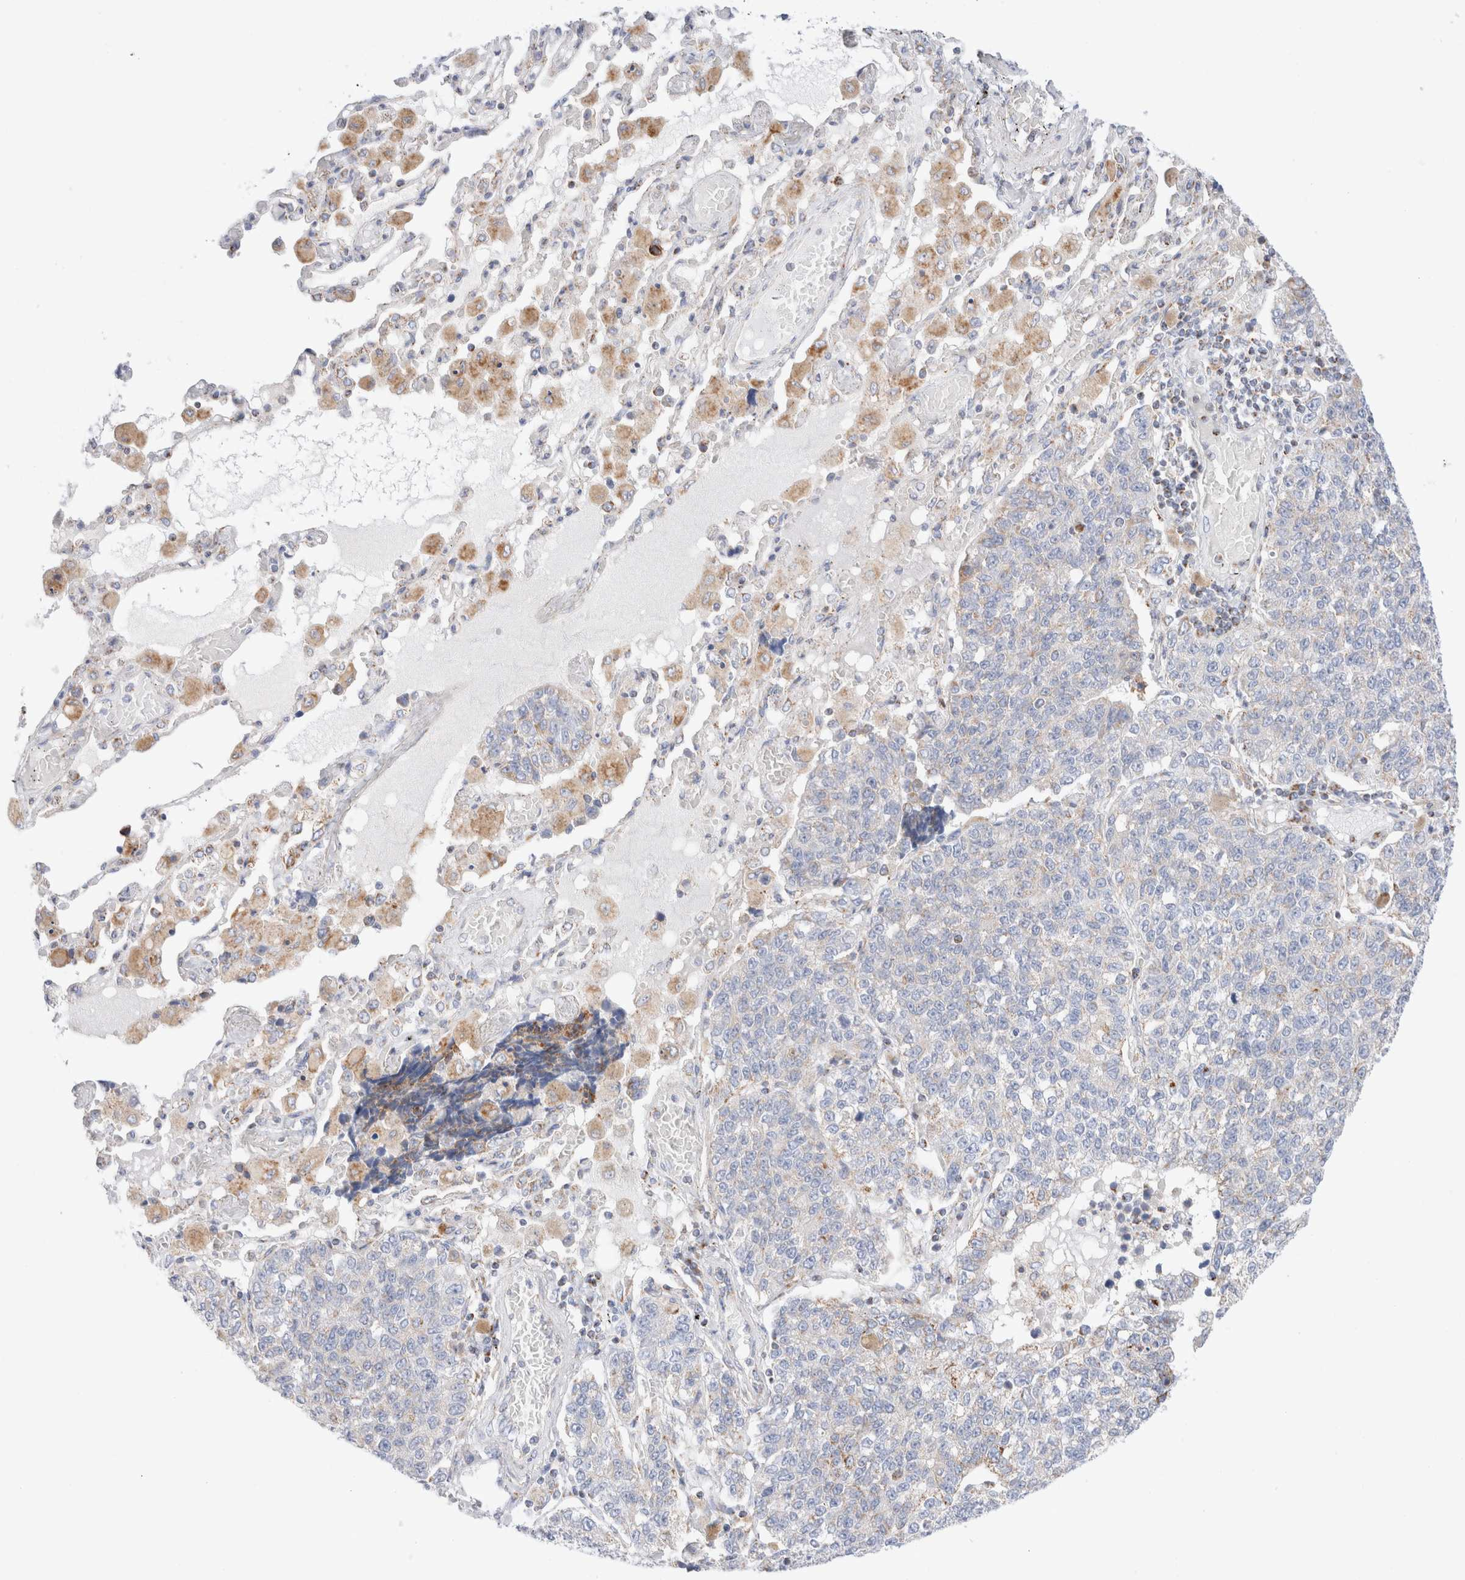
{"staining": {"intensity": "weak", "quantity": "<25%", "location": "cytoplasmic/membranous"}, "tissue": "lung cancer", "cell_type": "Tumor cells", "image_type": "cancer", "snomed": [{"axis": "morphology", "description": "Adenocarcinoma, NOS"}, {"axis": "topography", "description": "Lung"}], "caption": "Tumor cells show no significant protein positivity in lung cancer (adenocarcinoma).", "gene": "ATP6V1C1", "patient": {"sex": "male", "age": 49}}